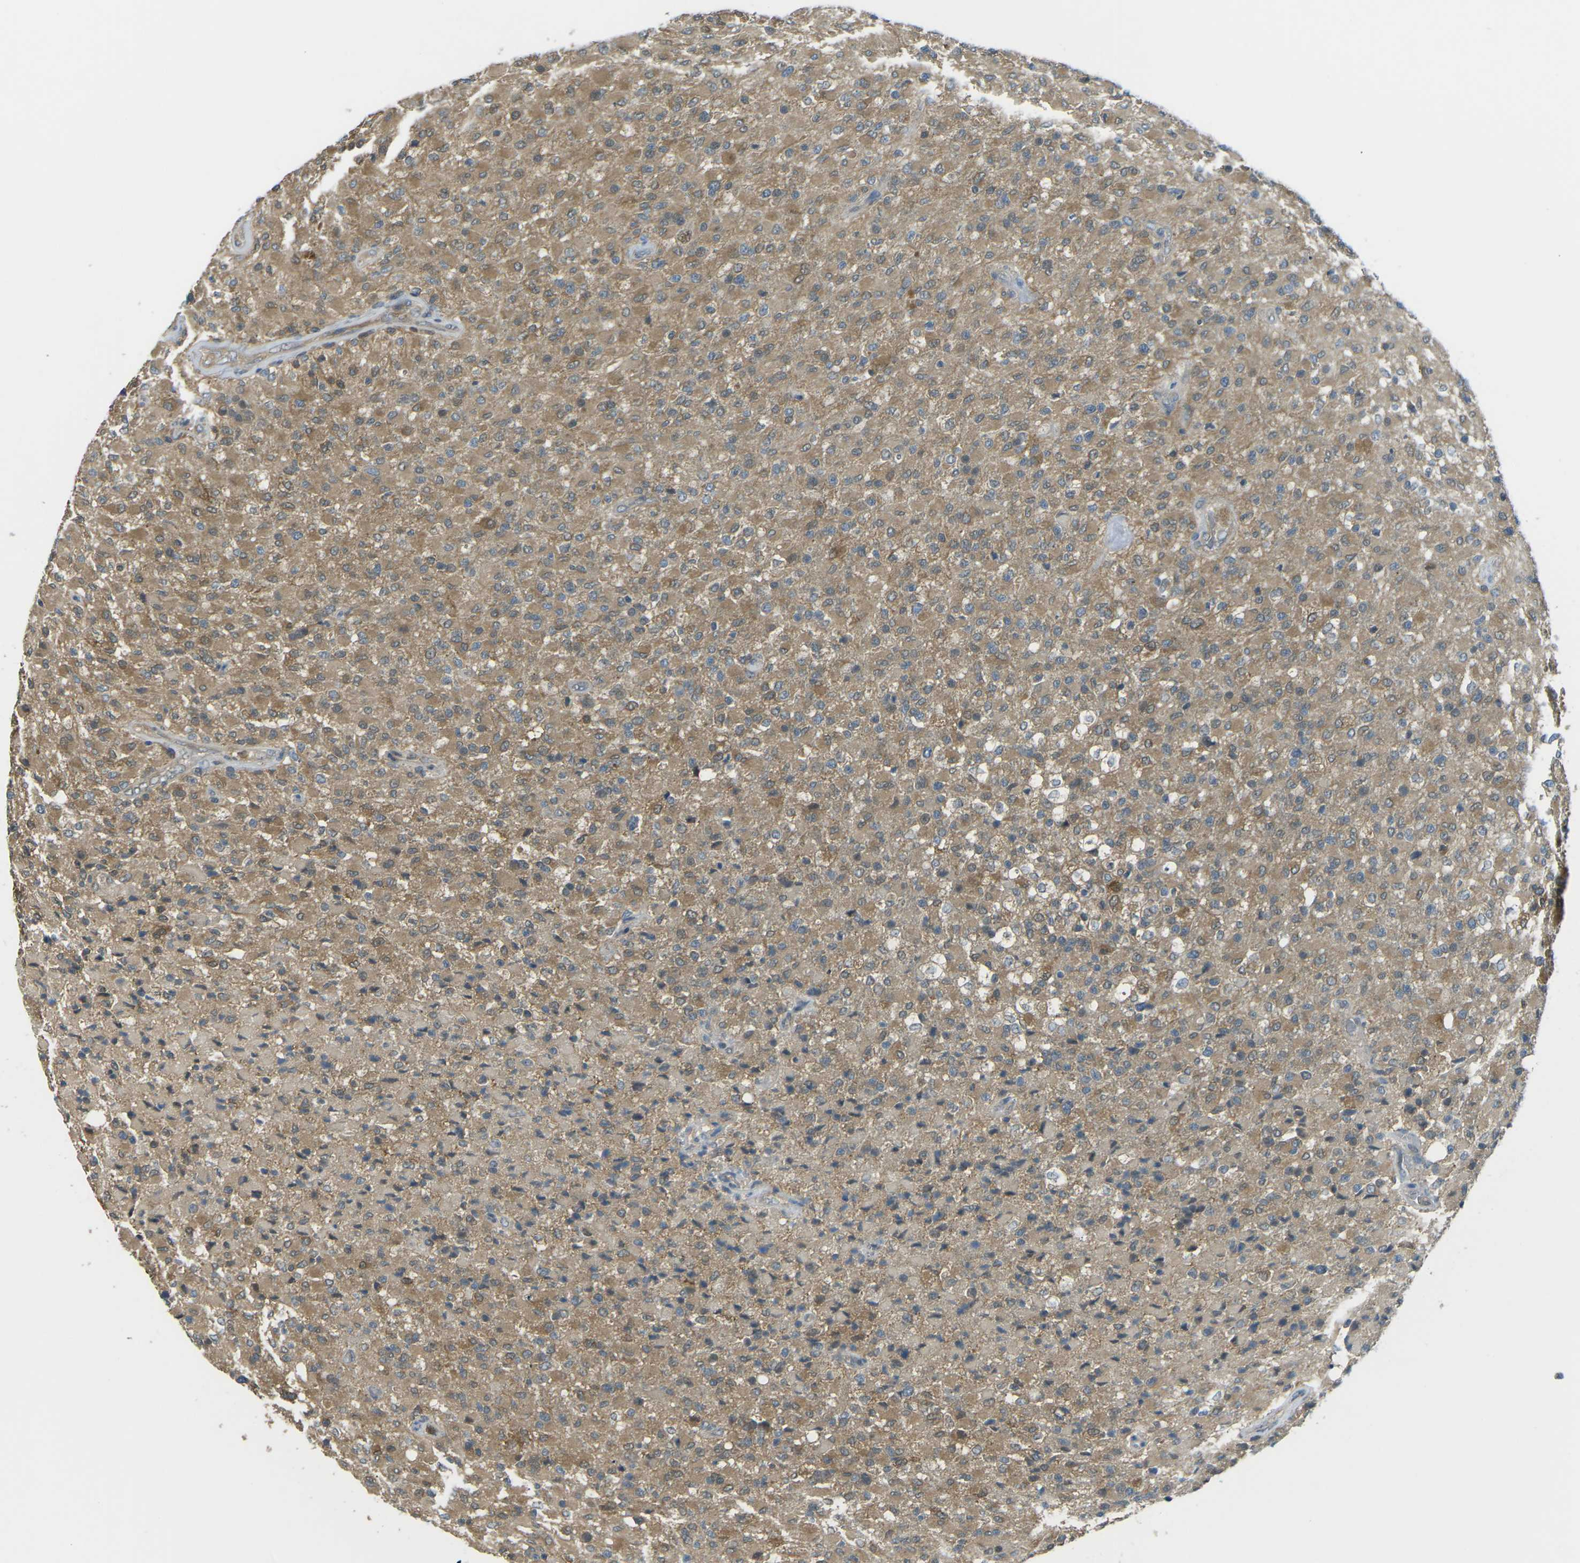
{"staining": {"intensity": "moderate", "quantity": ">75%", "location": "cytoplasmic/membranous"}, "tissue": "glioma", "cell_type": "Tumor cells", "image_type": "cancer", "snomed": [{"axis": "morphology", "description": "Glioma, malignant, High grade"}, {"axis": "topography", "description": "Brain"}], "caption": "This micrograph demonstrates IHC staining of malignant glioma (high-grade), with medium moderate cytoplasmic/membranous positivity in approximately >75% of tumor cells.", "gene": "PIEZO2", "patient": {"sex": "male", "age": 71}}